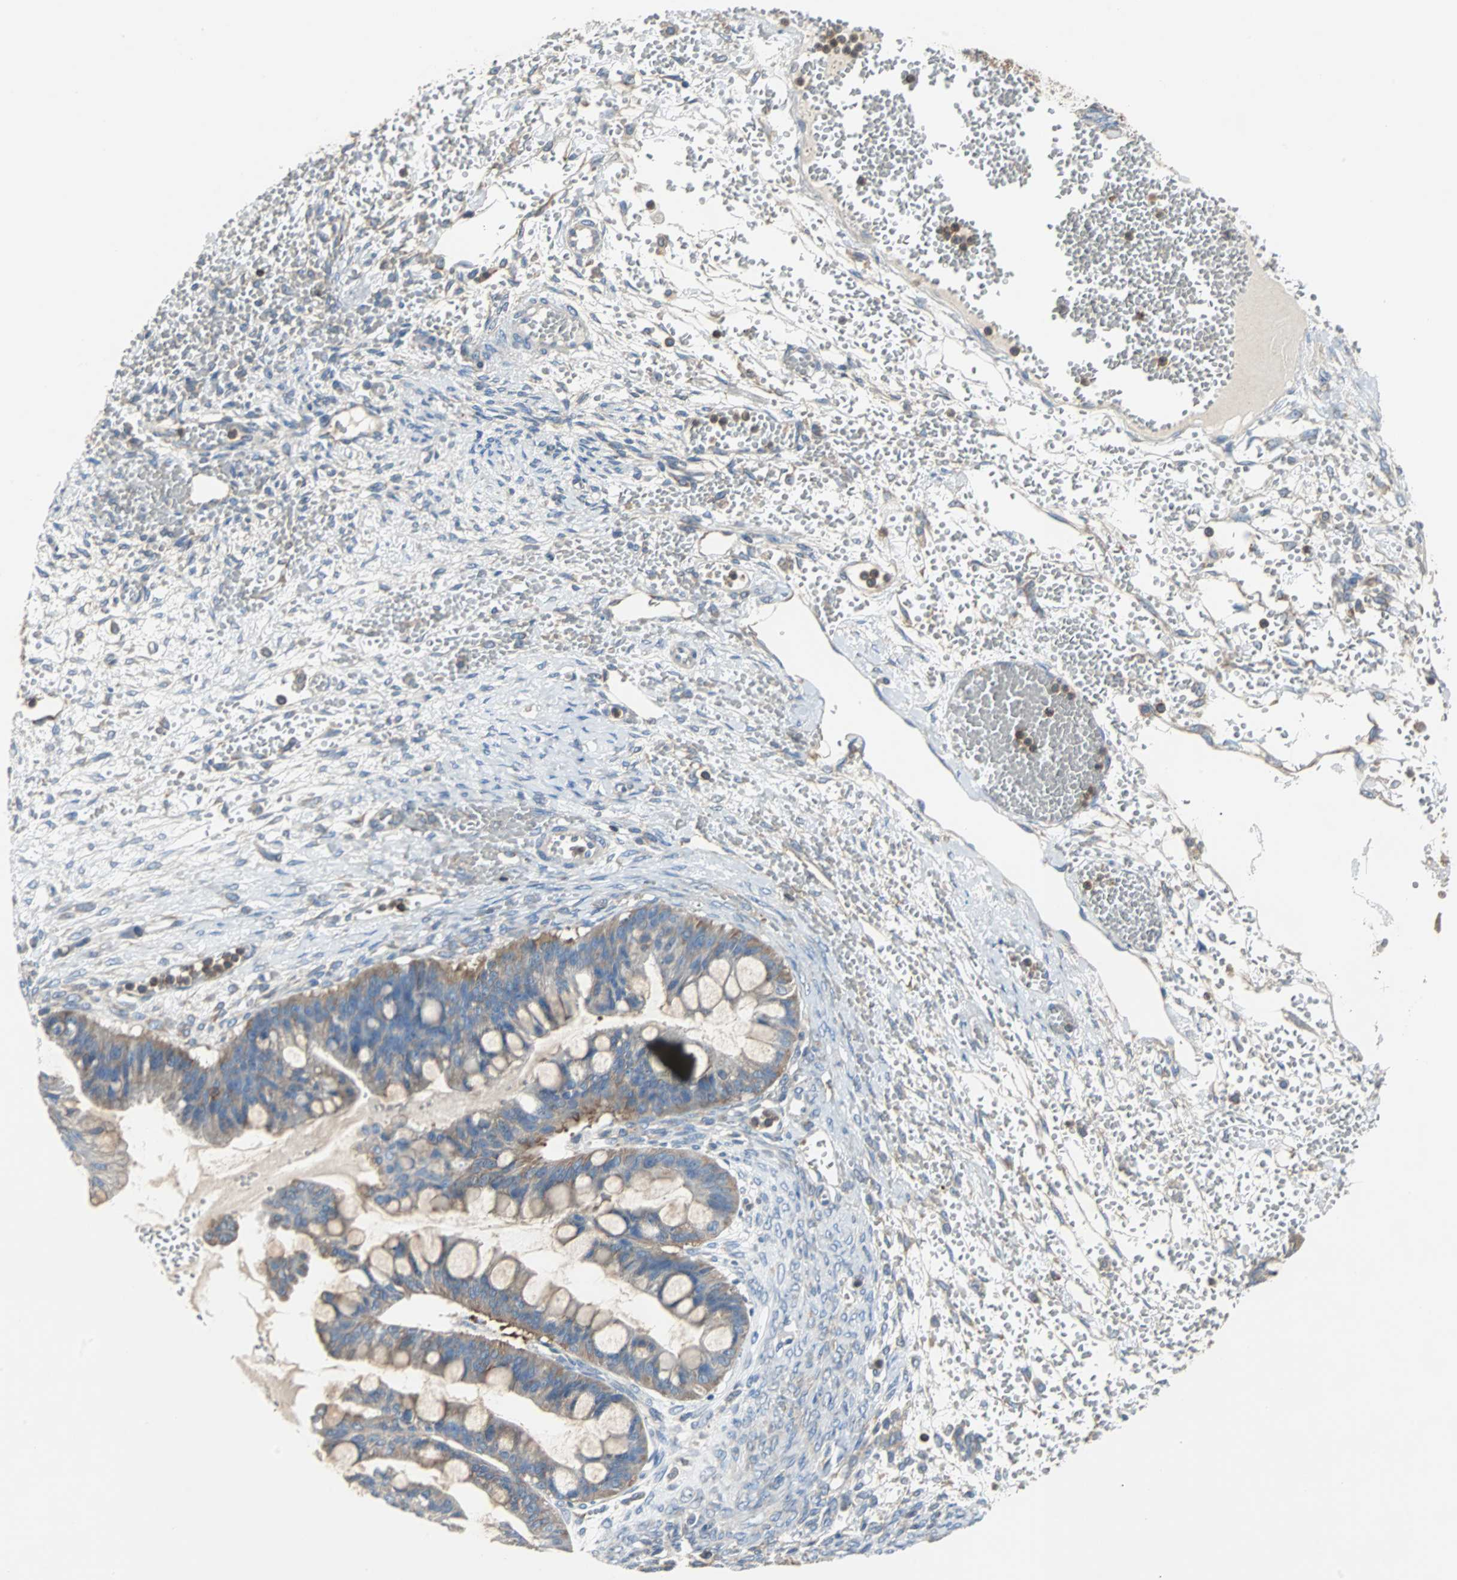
{"staining": {"intensity": "moderate", "quantity": "<25%", "location": "cytoplasmic/membranous"}, "tissue": "ovarian cancer", "cell_type": "Tumor cells", "image_type": "cancer", "snomed": [{"axis": "morphology", "description": "Cystadenocarcinoma, mucinous, NOS"}, {"axis": "topography", "description": "Ovary"}], "caption": "Ovarian cancer (mucinous cystadenocarcinoma) was stained to show a protein in brown. There is low levels of moderate cytoplasmic/membranous staining in approximately <25% of tumor cells. Using DAB (brown) and hematoxylin (blue) stains, captured at high magnification using brightfield microscopy.", "gene": "TSC22D4", "patient": {"sex": "female", "age": 73}}